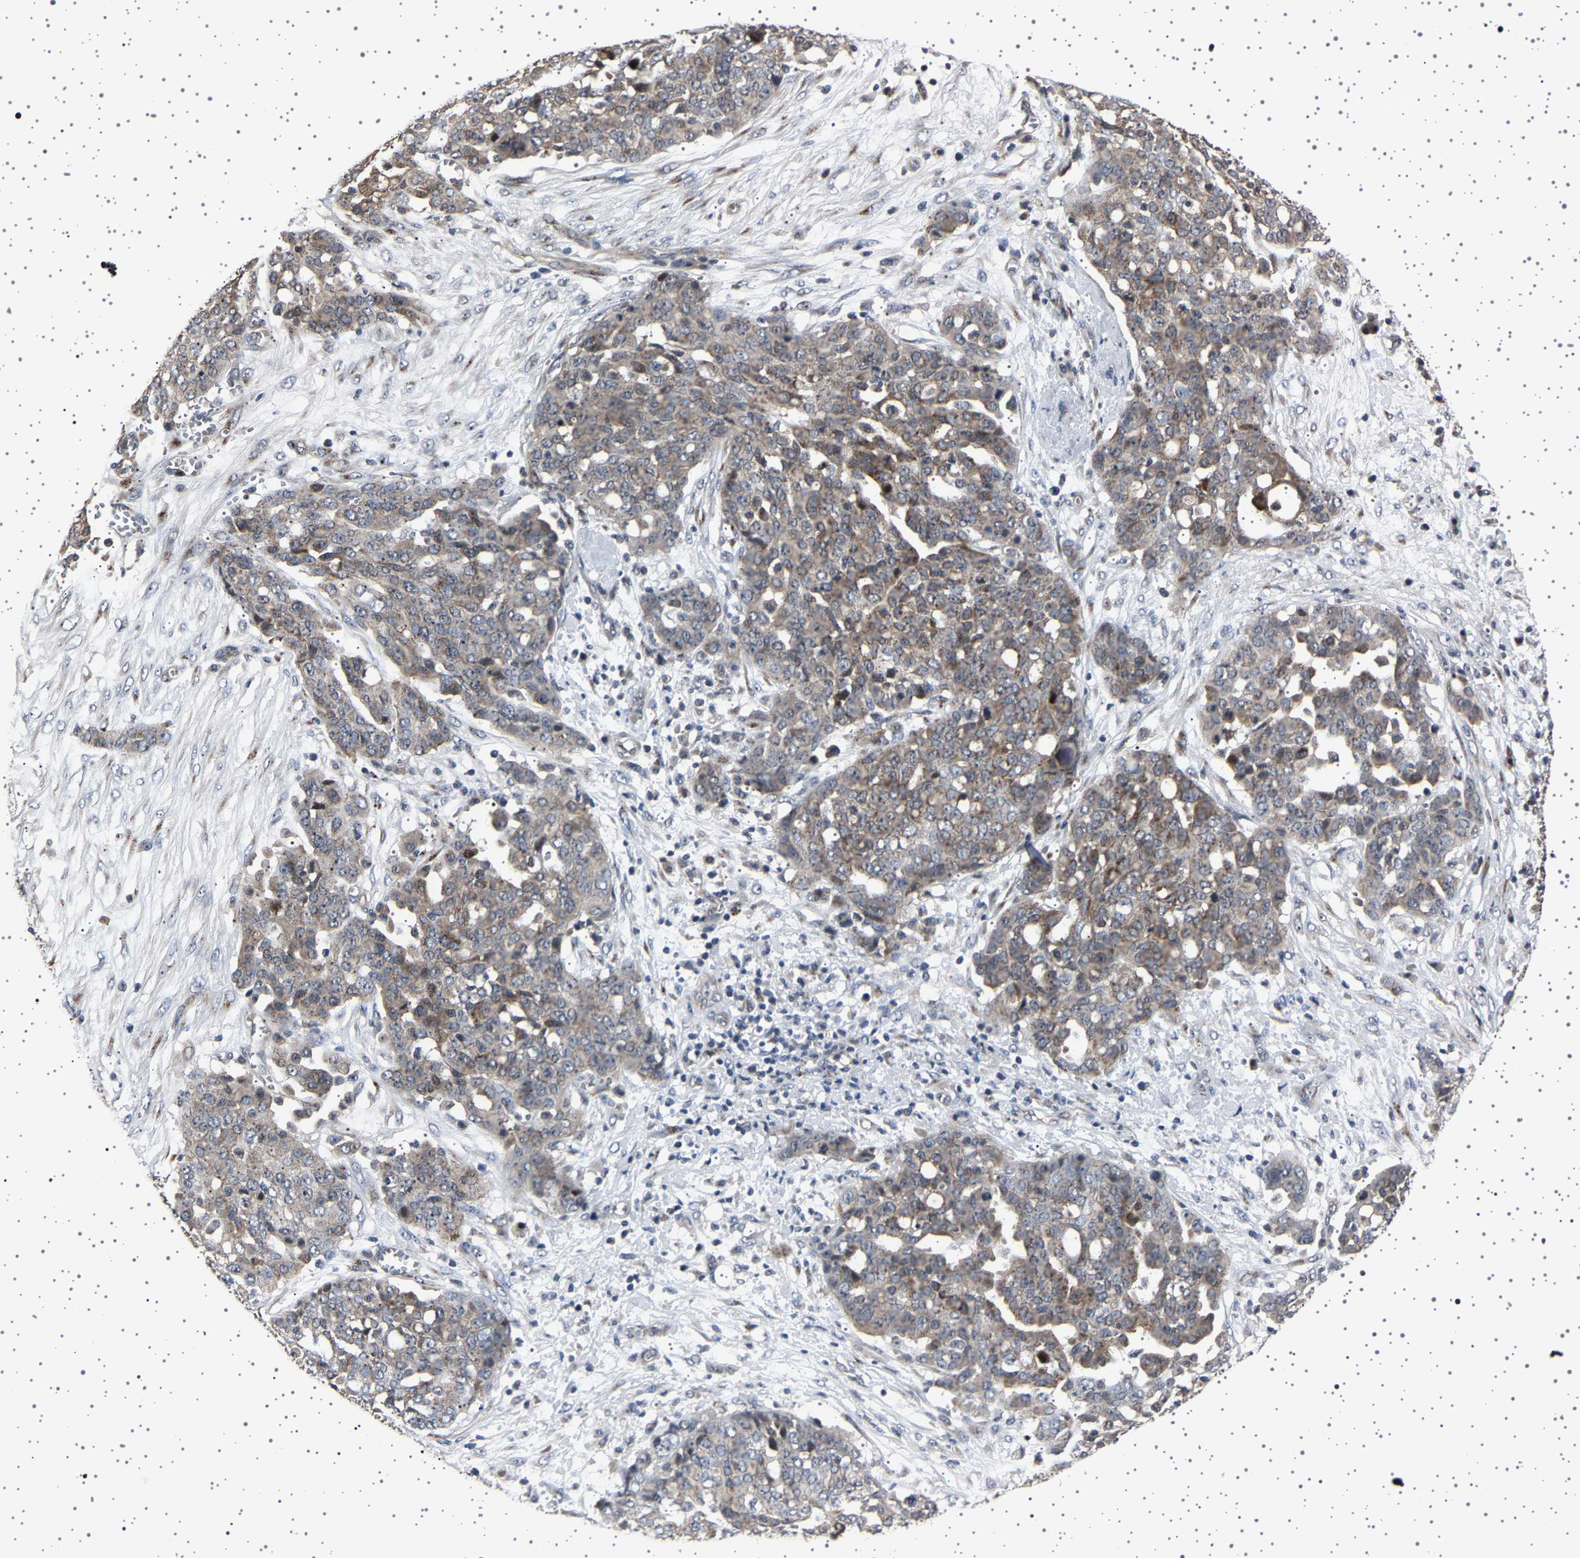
{"staining": {"intensity": "weak", "quantity": "25%-75%", "location": "cytoplasmic/membranous"}, "tissue": "ovarian cancer", "cell_type": "Tumor cells", "image_type": "cancer", "snomed": [{"axis": "morphology", "description": "Cystadenocarcinoma, serous, NOS"}, {"axis": "topography", "description": "Soft tissue"}, {"axis": "topography", "description": "Ovary"}], "caption": "A brown stain shows weak cytoplasmic/membranous staining of a protein in ovarian cancer tumor cells. (IHC, brightfield microscopy, high magnification).", "gene": "NCKAP1", "patient": {"sex": "female", "age": 57}}